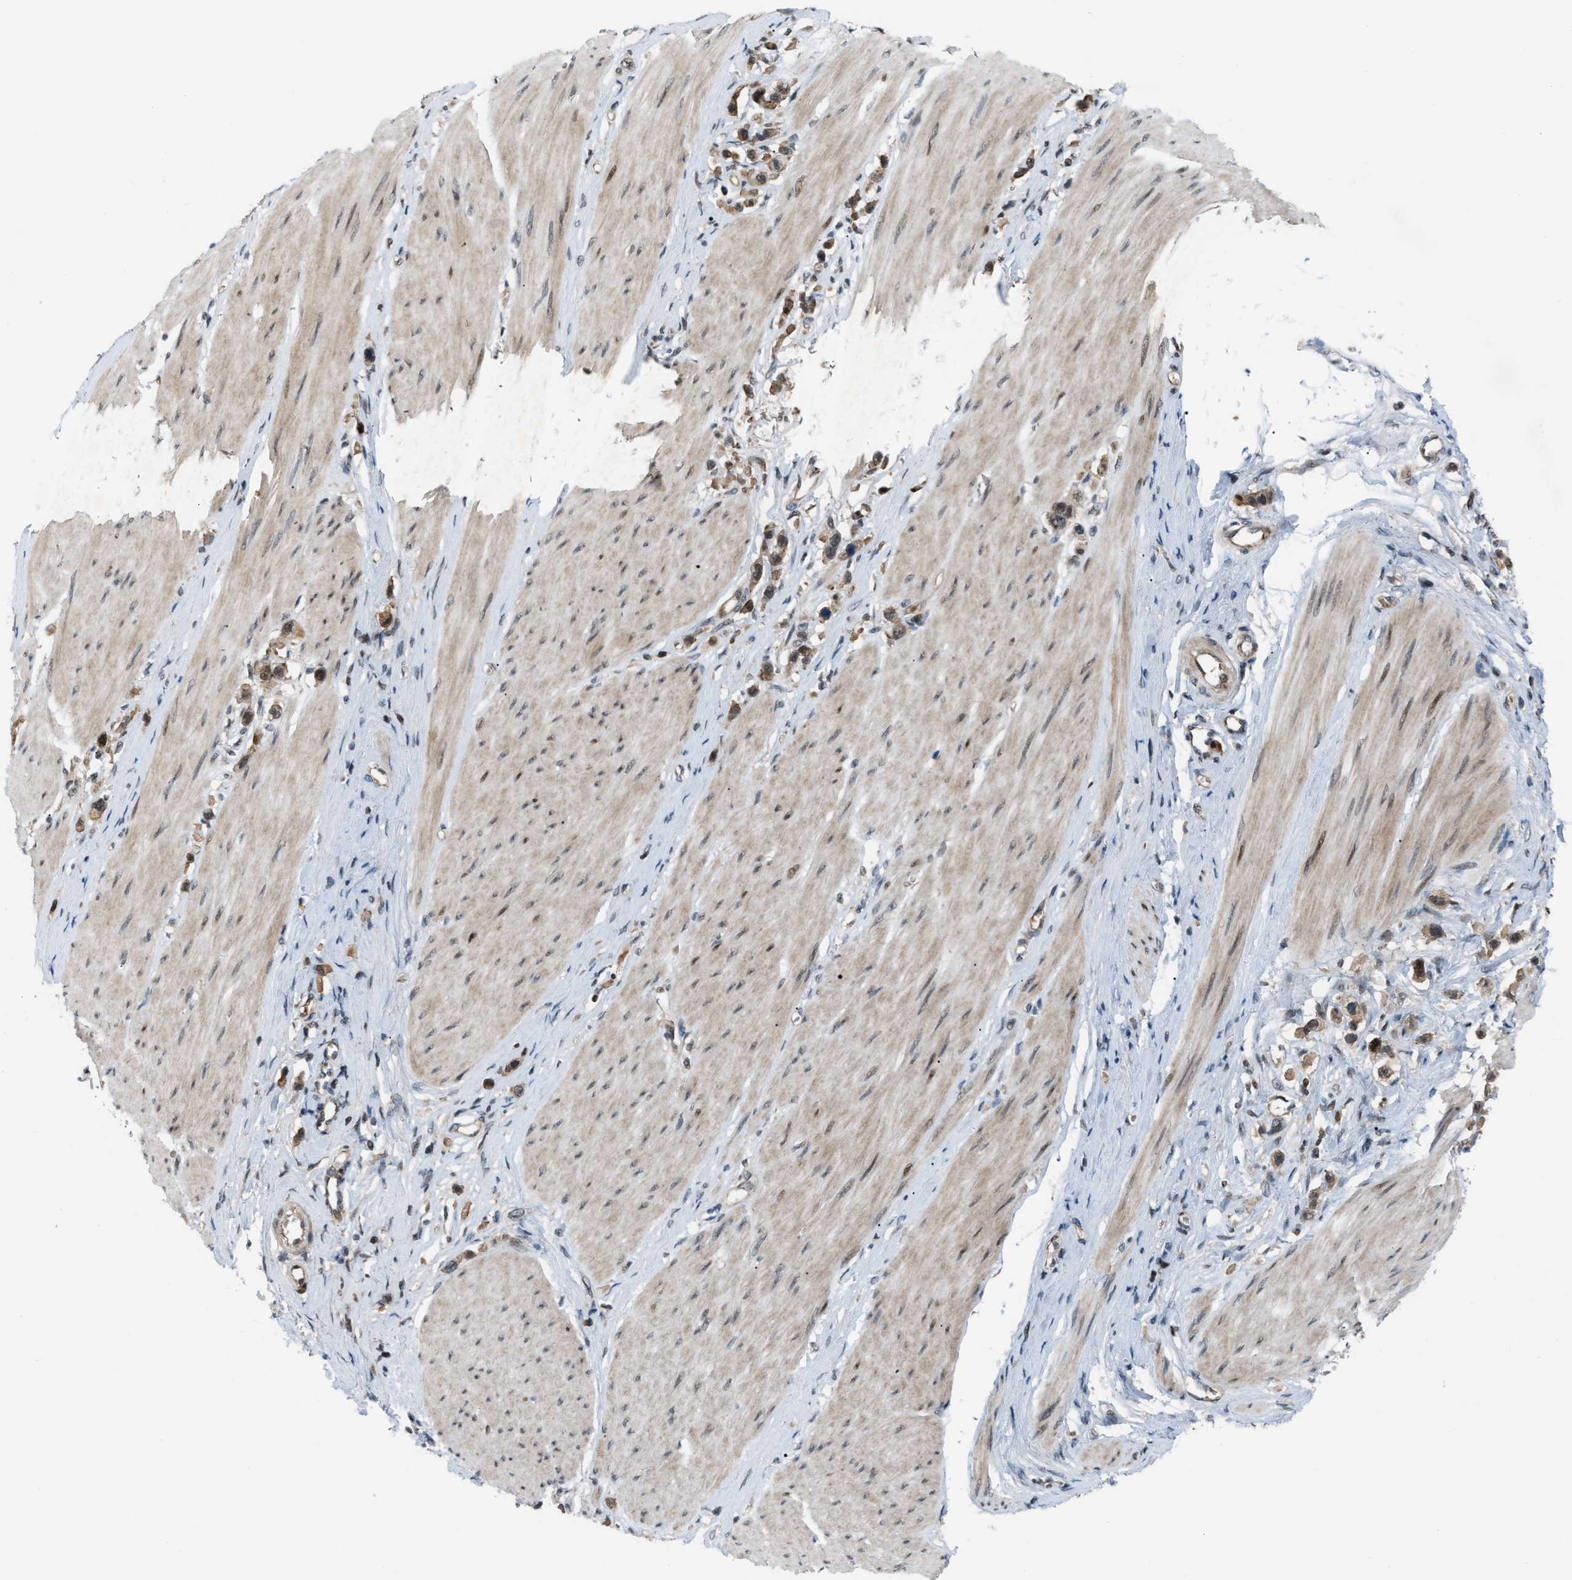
{"staining": {"intensity": "weak", "quantity": ">75%", "location": "cytoplasmic/membranous,nuclear"}, "tissue": "stomach cancer", "cell_type": "Tumor cells", "image_type": "cancer", "snomed": [{"axis": "morphology", "description": "Adenocarcinoma, NOS"}, {"axis": "topography", "description": "Stomach"}], "caption": "IHC staining of stomach cancer, which displays low levels of weak cytoplasmic/membranous and nuclear positivity in about >75% of tumor cells indicating weak cytoplasmic/membranous and nuclear protein positivity. The staining was performed using DAB (brown) for protein detection and nuclei were counterstained in hematoxylin (blue).", "gene": "RFFL", "patient": {"sex": "female", "age": 65}}